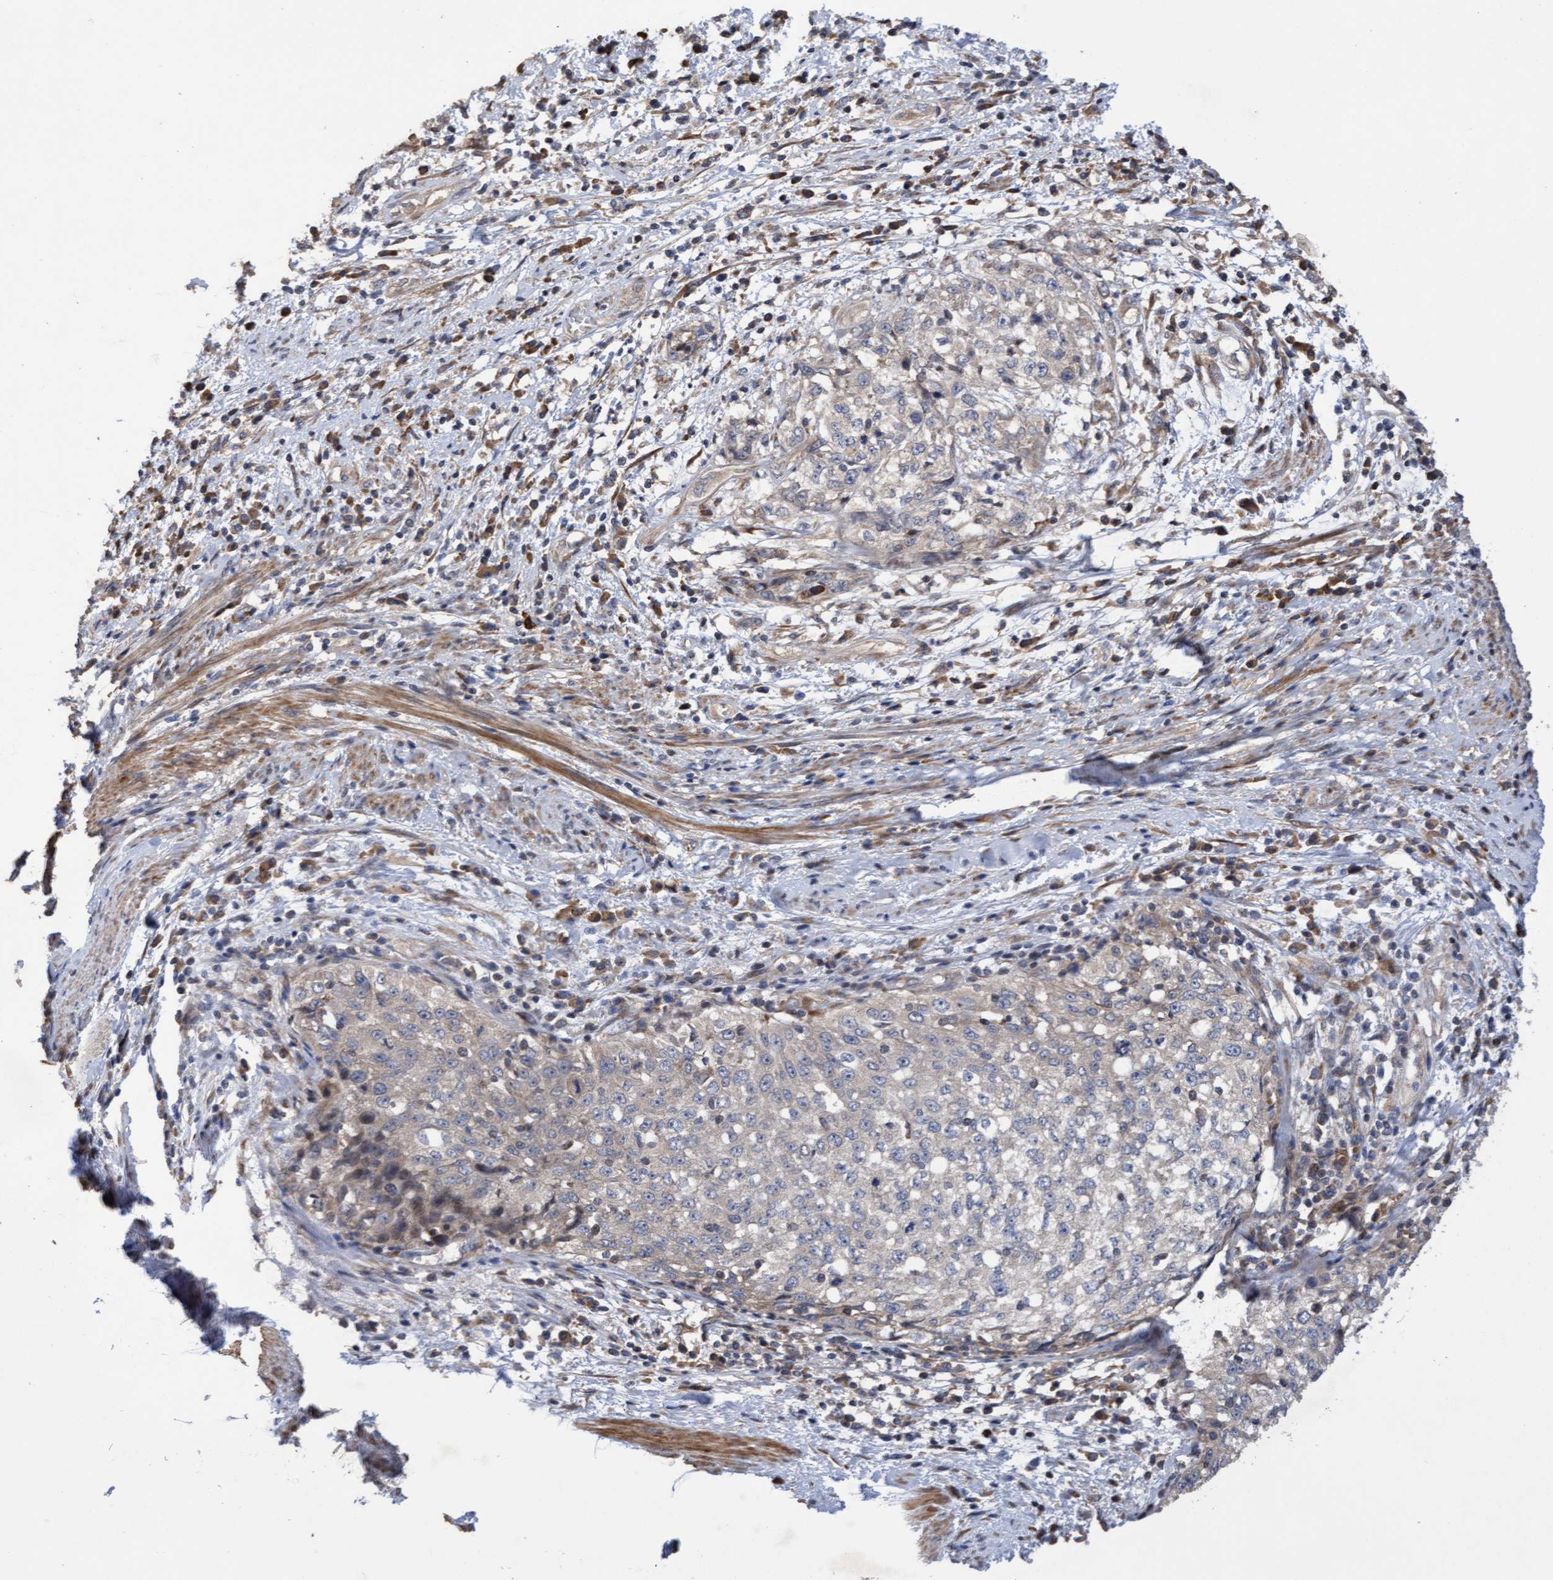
{"staining": {"intensity": "weak", "quantity": "25%-75%", "location": "cytoplasmic/membranous"}, "tissue": "cervical cancer", "cell_type": "Tumor cells", "image_type": "cancer", "snomed": [{"axis": "morphology", "description": "Squamous cell carcinoma, NOS"}, {"axis": "topography", "description": "Cervix"}], "caption": "Cervical cancer was stained to show a protein in brown. There is low levels of weak cytoplasmic/membranous expression in approximately 25%-75% of tumor cells. (DAB (3,3'-diaminobenzidine) IHC with brightfield microscopy, high magnification).", "gene": "ELP5", "patient": {"sex": "female", "age": 57}}